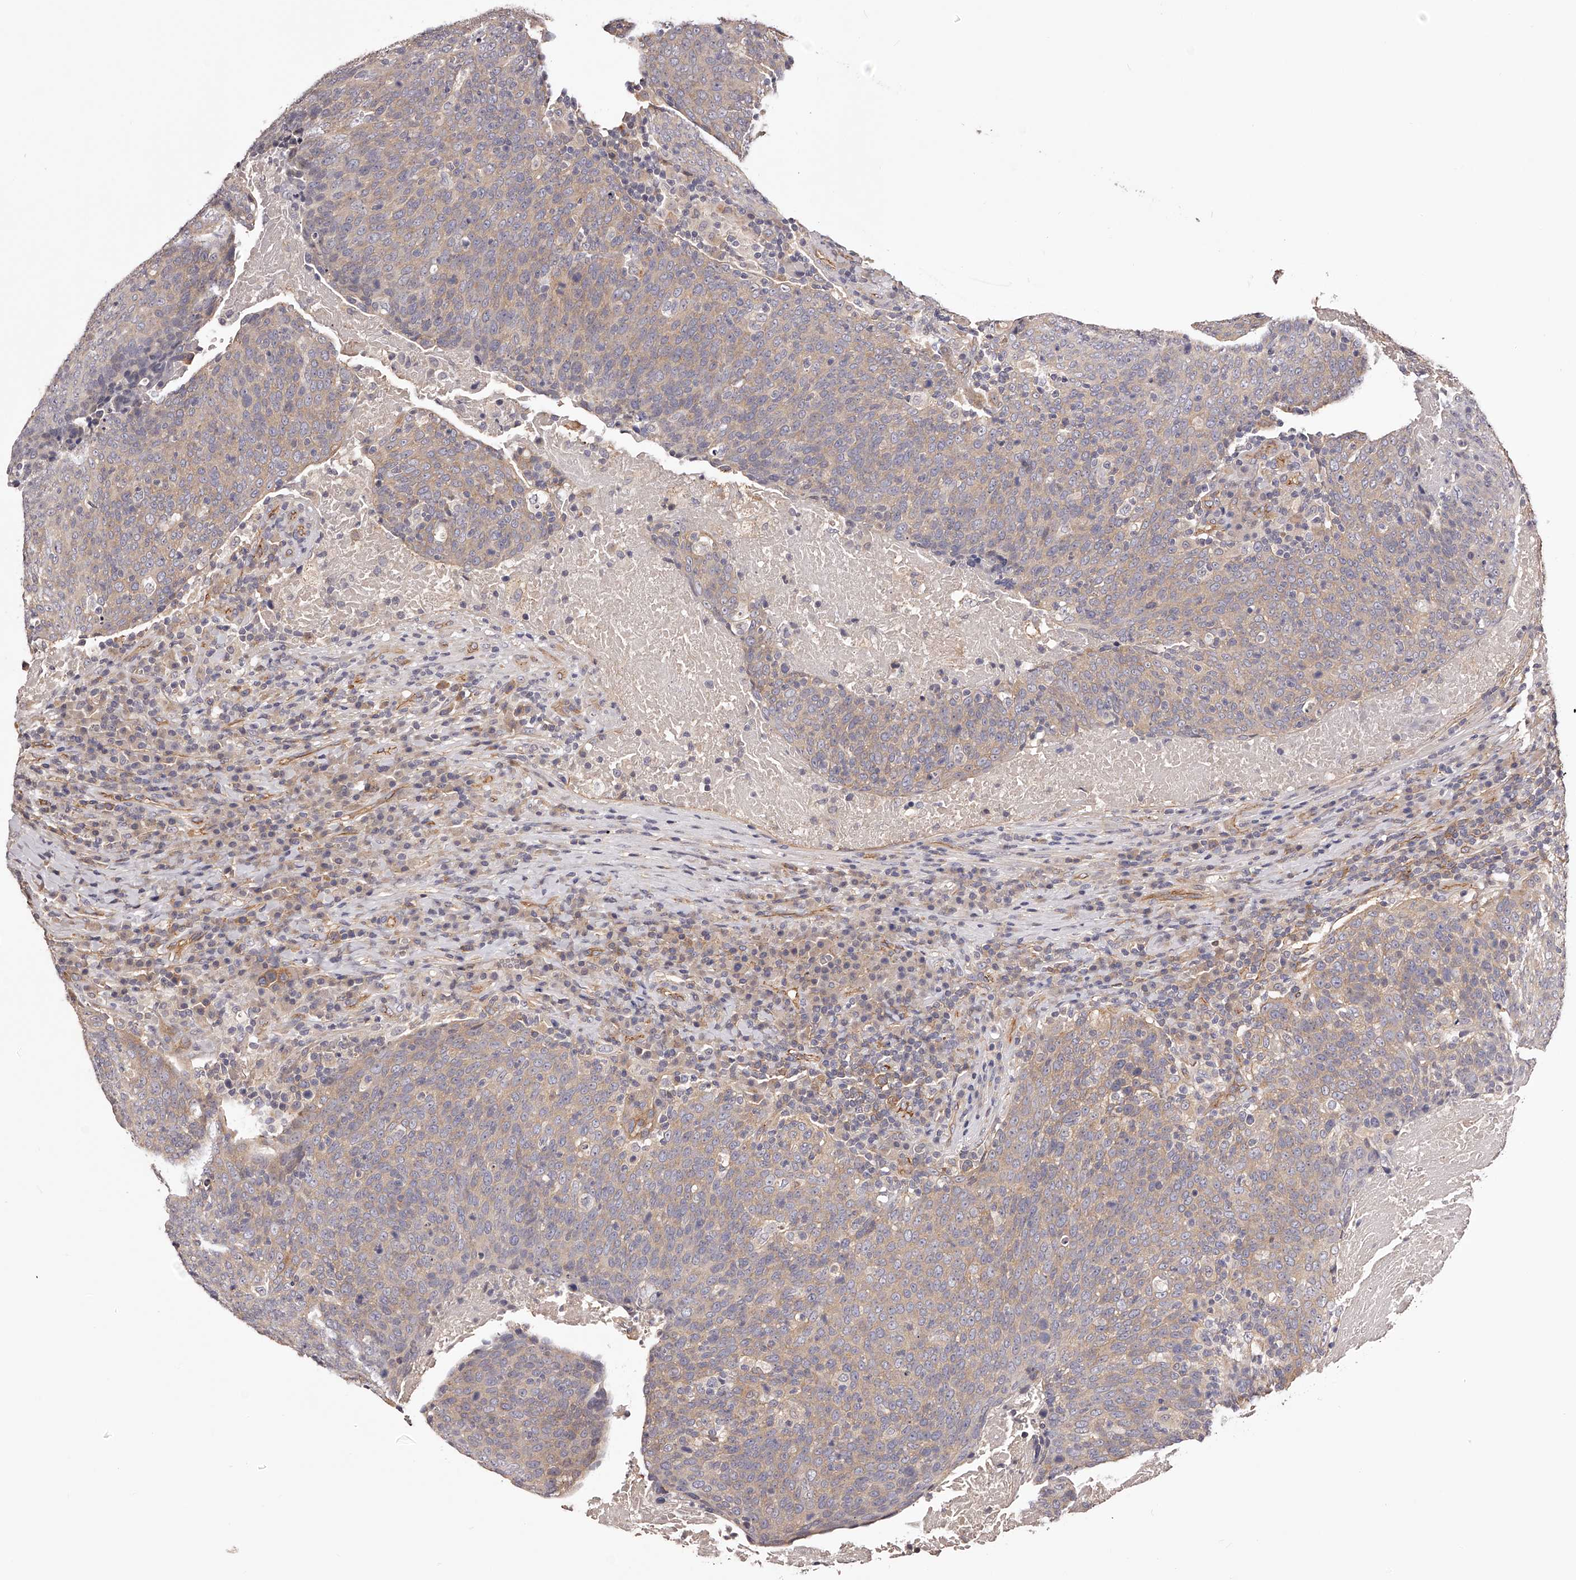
{"staining": {"intensity": "weak", "quantity": "25%-75%", "location": "cytoplasmic/membranous"}, "tissue": "head and neck cancer", "cell_type": "Tumor cells", "image_type": "cancer", "snomed": [{"axis": "morphology", "description": "Squamous cell carcinoma, NOS"}, {"axis": "morphology", "description": "Squamous cell carcinoma, metastatic, NOS"}, {"axis": "topography", "description": "Lymph node"}, {"axis": "topography", "description": "Head-Neck"}], "caption": "Head and neck squamous cell carcinoma tissue displays weak cytoplasmic/membranous expression in about 25%-75% of tumor cells, visualized by immunohistochemistry.", "gene": "LTV1", "patient": {"sex": "male", "age": 62}}